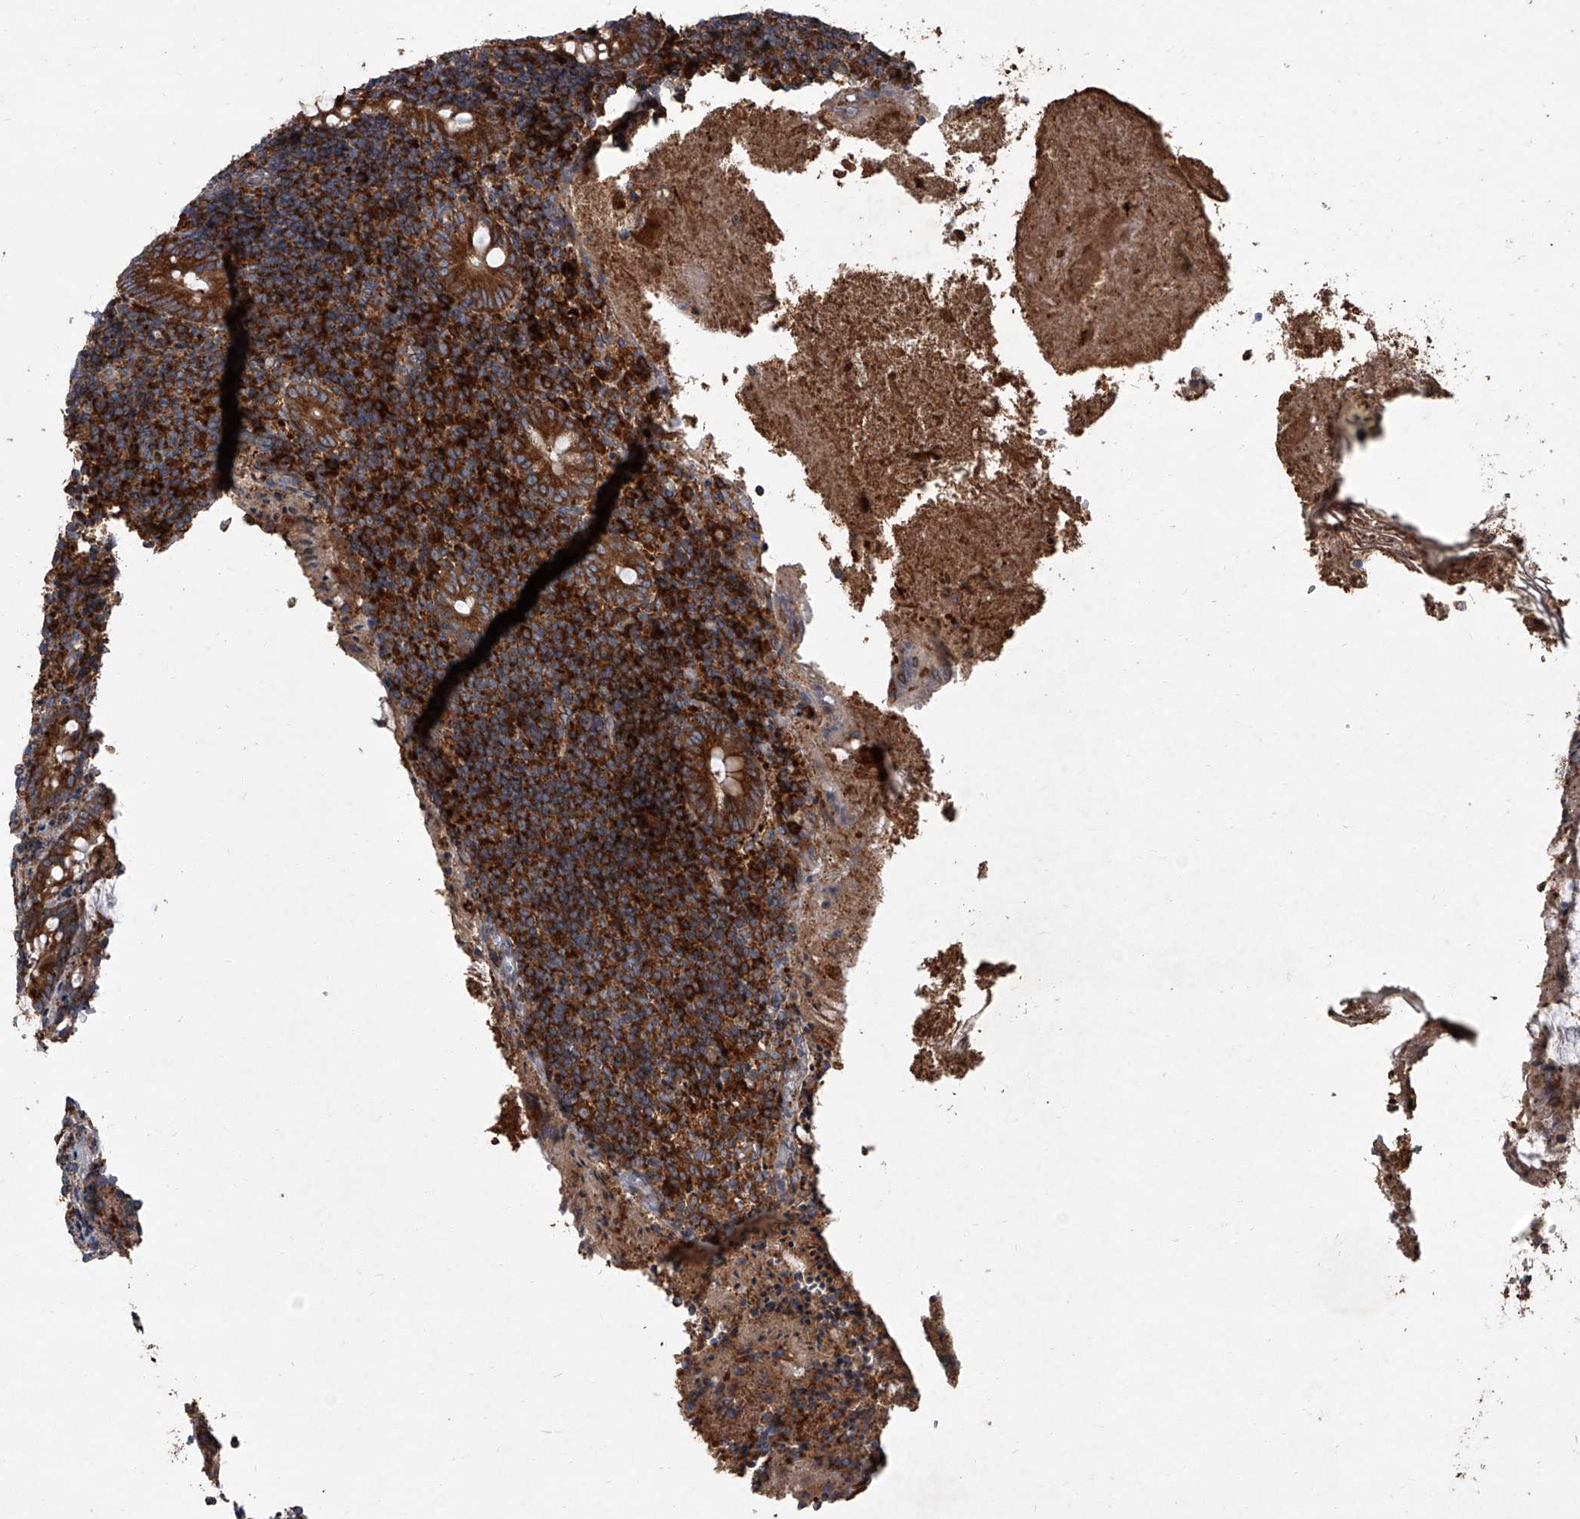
{"staining": {"intensity": "strong", "quantity": ">75%", "location": "cytoplasmic/membranous"}, "tissue": "appendix", "cell_type": "Glandular cells", "image_type": "normal", "snomed": [{"axis": "morphology", "description": "Normal tissue, NOS"}, {"axis": "topography", "description": "Appendix"}], "caption": "Appendix was stained to show a protein in brown. There is high levels of strong cytoplasmic/membranous staining in approximately >75% of glandular cells. The staining was performed using DAB, with brown indicating positive protein expression. Nuclei are stained blue with hematoxylin.", "gene": "EIF2S2", "patient": {"sex": "female", "age": 17}}